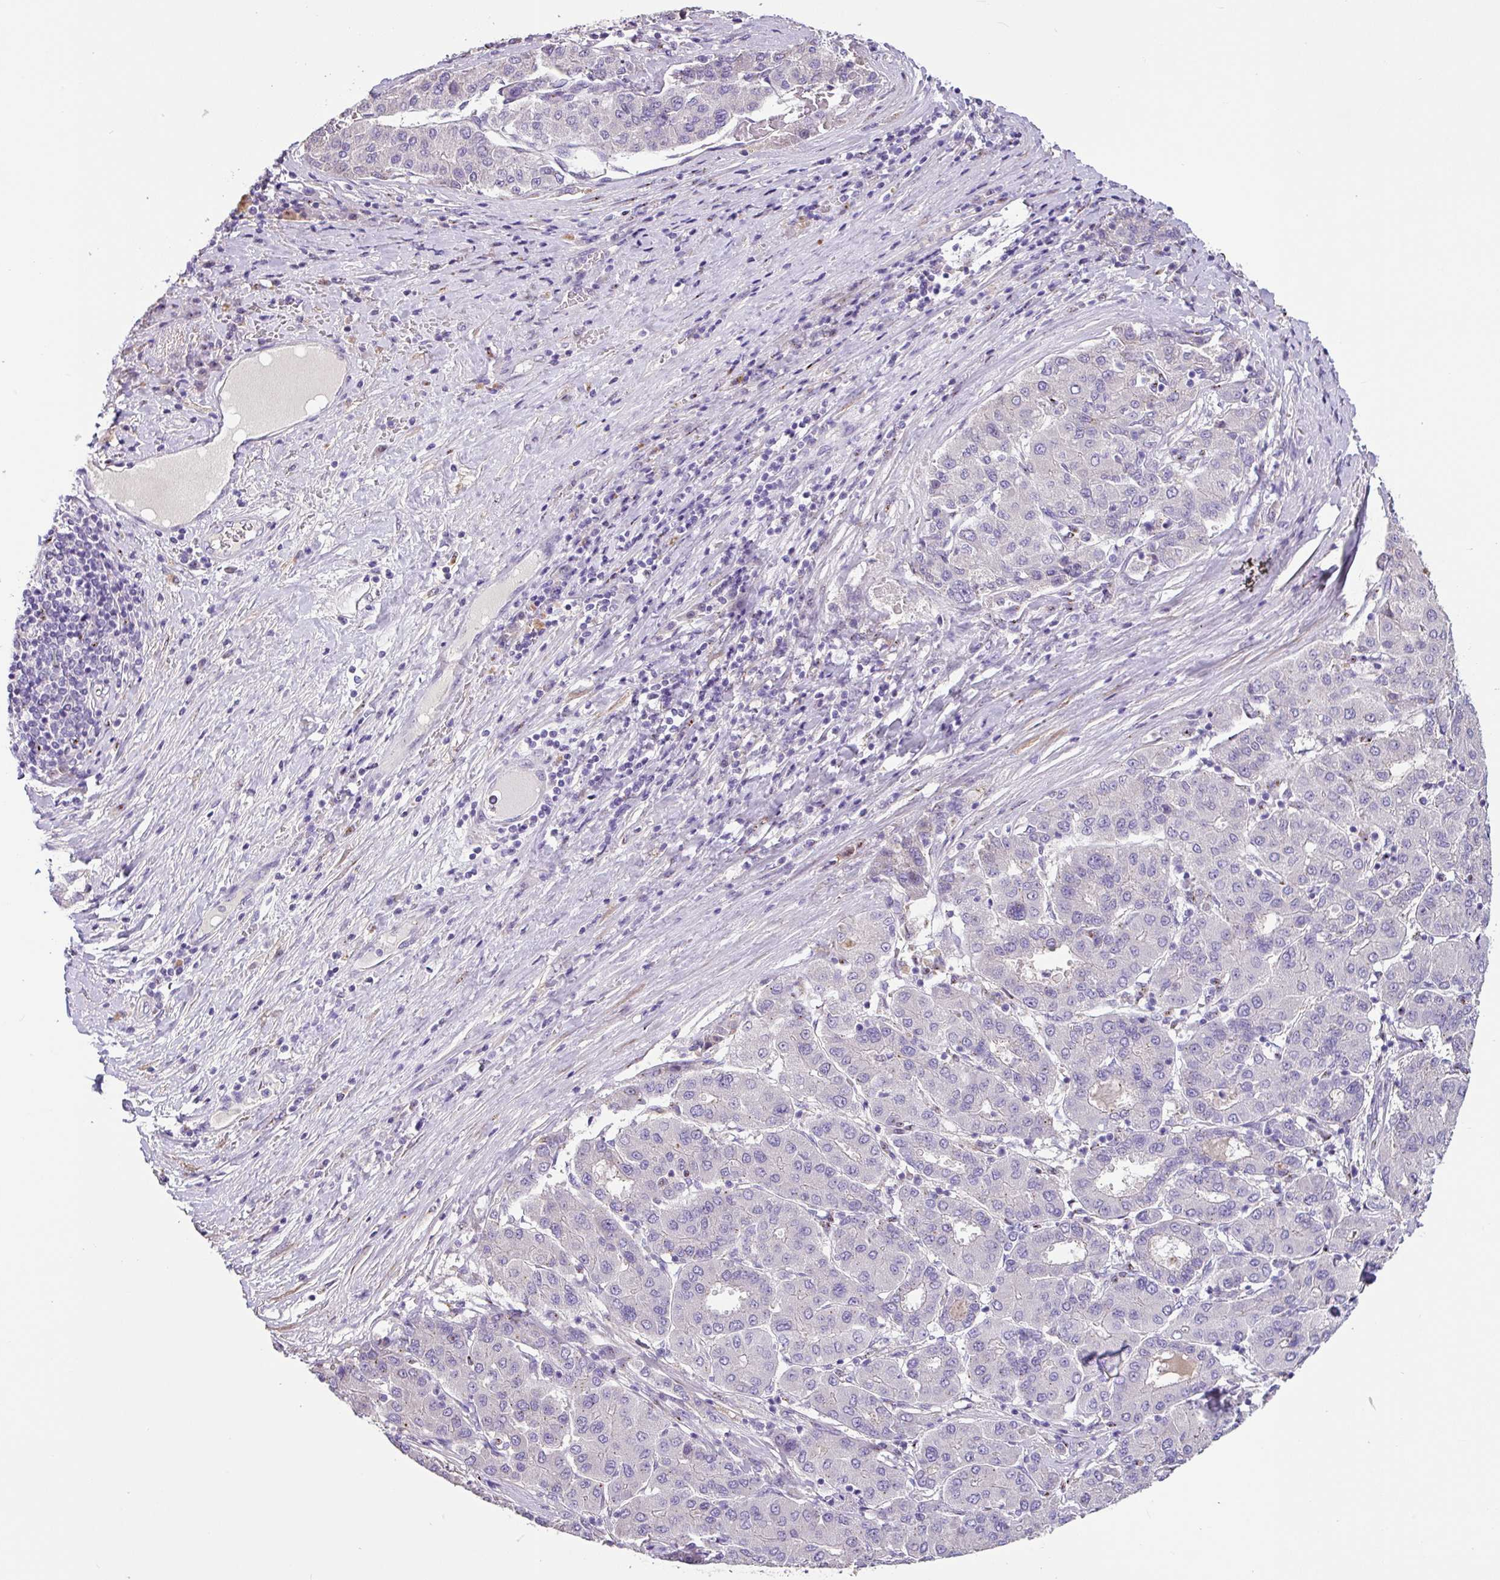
{"staining": {"intensity": "negative", "quantity": "none", "location": "none"}, "tissue": "liver cancer", "cell_type": "Tumor cells", "image_type": "cancer", "snomed": [{"axis": "morphology", "description": "Carcinoma, Hepatocellular, NOS"}, {"axis": "topography", "description": "Liver"}], "caption": "DAB immunohistochemical staining of liver hepatocellular carcinoma reveals no significant positivity in tumor cells. (Stains: DAB immunohistochemistry (IHC) with hematoxylin counter stain, Microscopy: brightfield microscopy at high magnification).", "gene": "ZG16", "patient": {"sex": "male", "age": 65}}